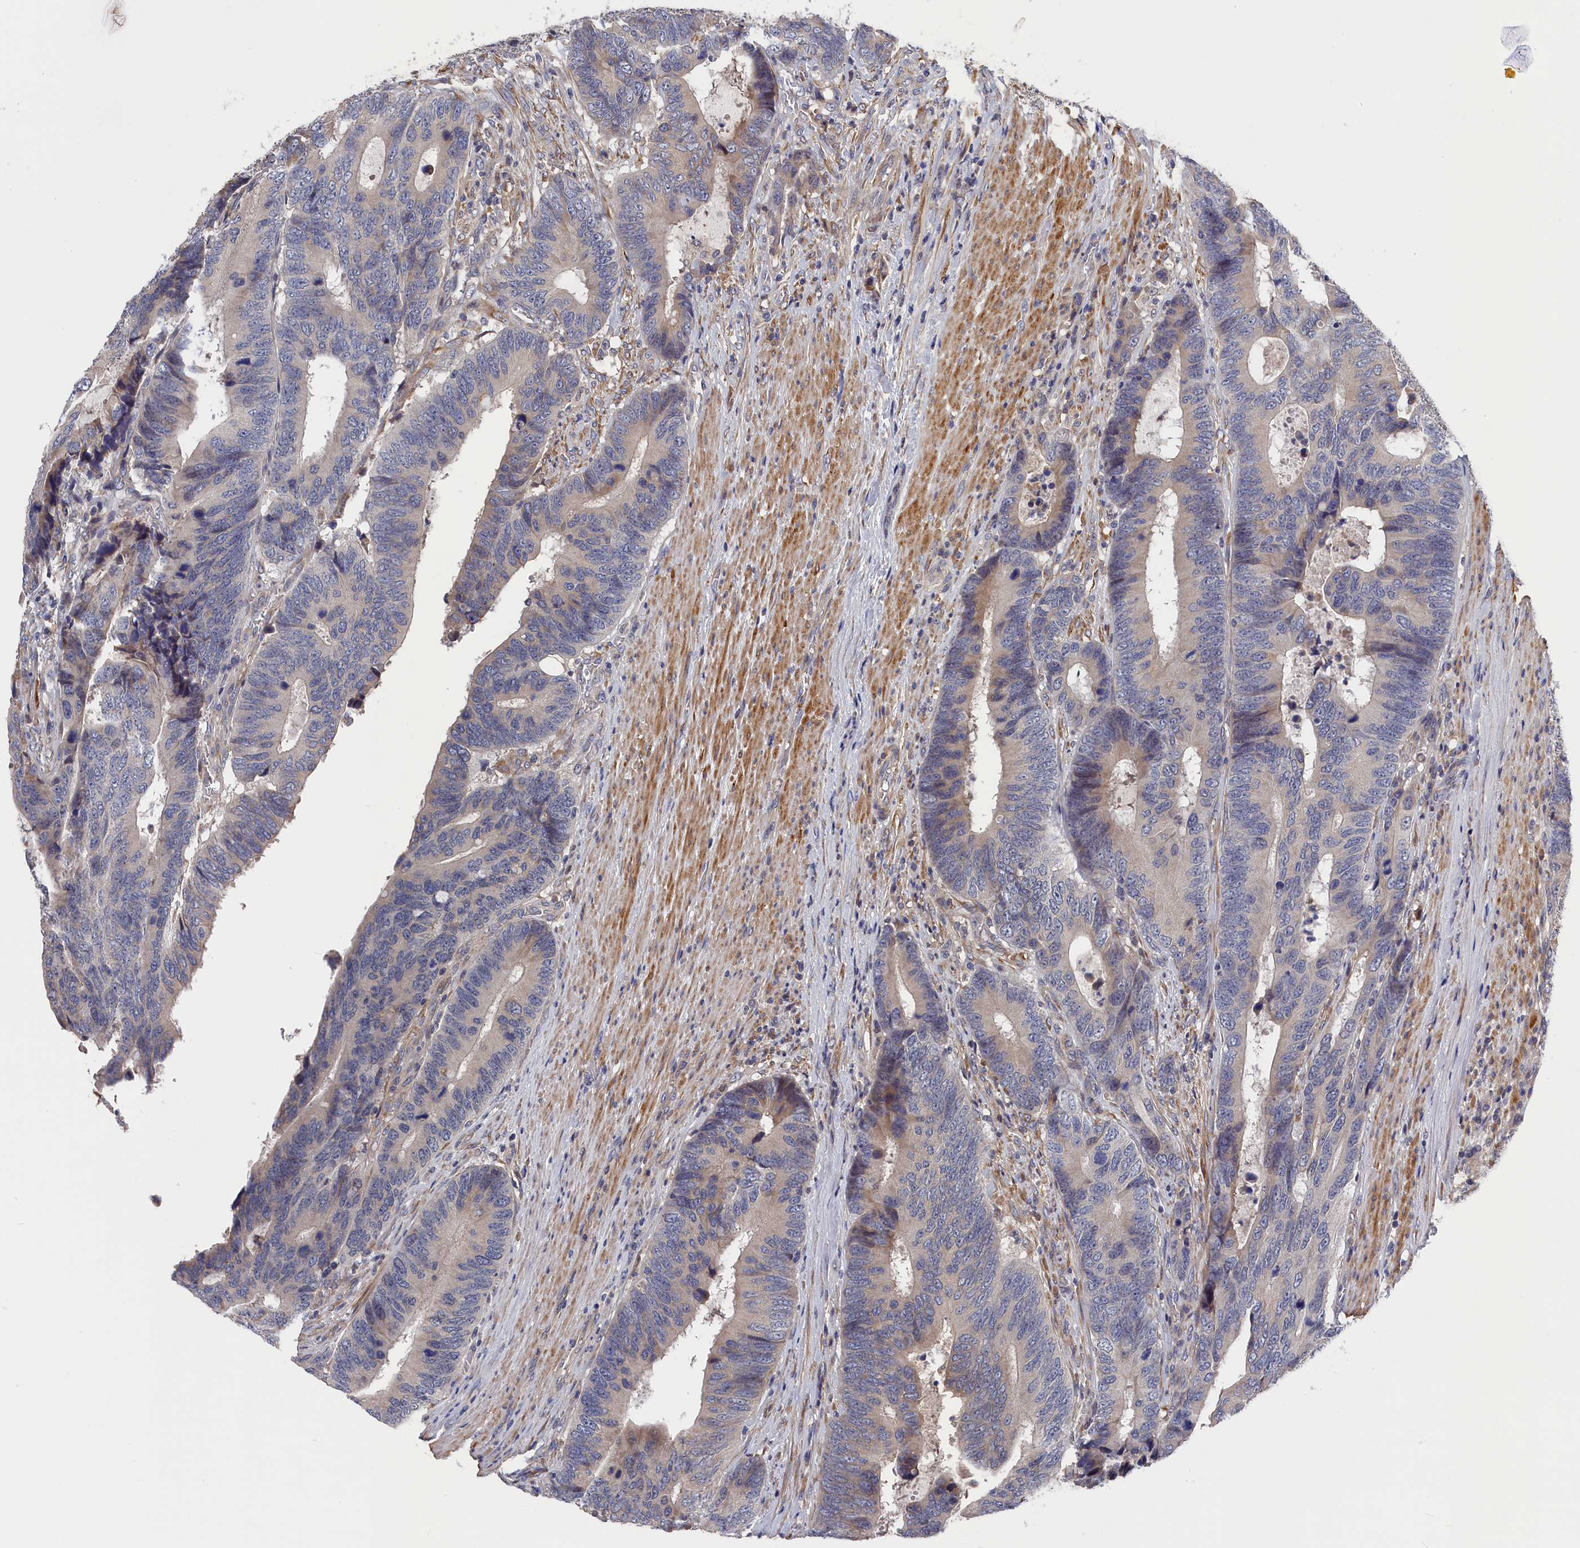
{"staining": {"intensity": "weak", "quantity": "<25%", "location": "cytoplasmic/membranous"}, "tissue": "colorectal cancer", "cell_type": "Tumor cells", "image_type": "cancer", "snomed": [{"axis": "morphology", "description": "Adenocarcinoma, NOS"}, {"axis": "topography", "description": "Colon"}], "caption": "IHC of colorectal cancer (adenocarcinoma) shows no staining in tumor cells.", "gene": "CYB5D2", "patient": {"sex": "male", "age": 87}}